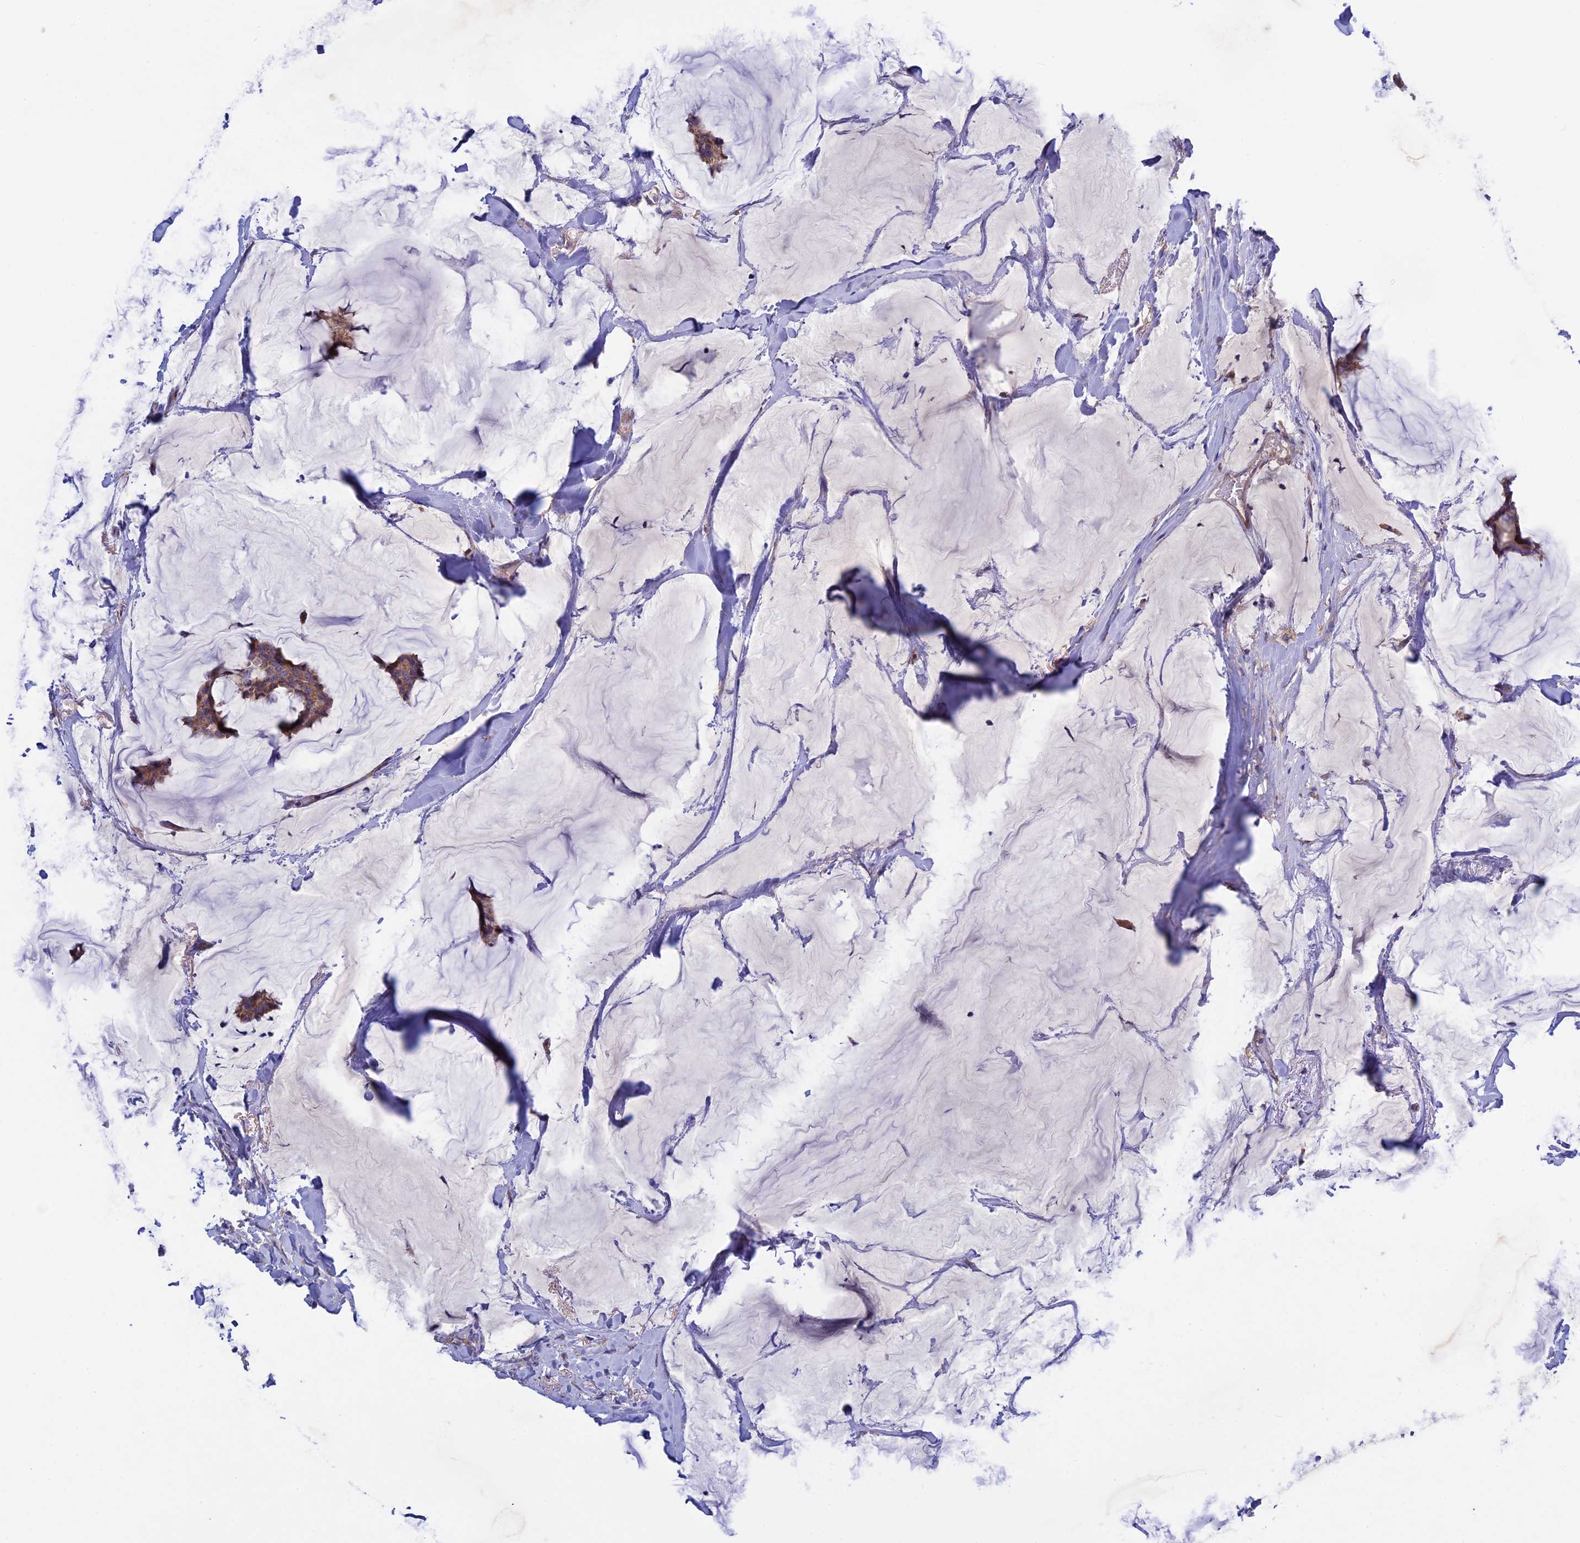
{"staining": {"intensity": "moderate", "quantity": ">75%", "location": "cytoplasmic/membranous"}, "tissue": "breast cancer", "cell_type": "Tumor cells", "image_type": "cancer", "snomed": [{"axis": "morphology", "description": "Duct carcinoma"}, {"axis": "topography", "description": "Breast"}], "caption": "Immunohistochemistry staining of breast cancer (infiltrating ductal carcinoma), which demonstrates medium levels of moderate cytoplasmic/membranous staining in about >75% of tumor cells indicating moderate cytoplasmic/membranous protein positivity. The staining was performed using DAB (3,3'-diaminobenzidine) (brown) for protein detection and nuclei were counterstained in hematoxylin (blue).", "gene": "ETFDH", "patient": {"sex": "female", "age": 93}}